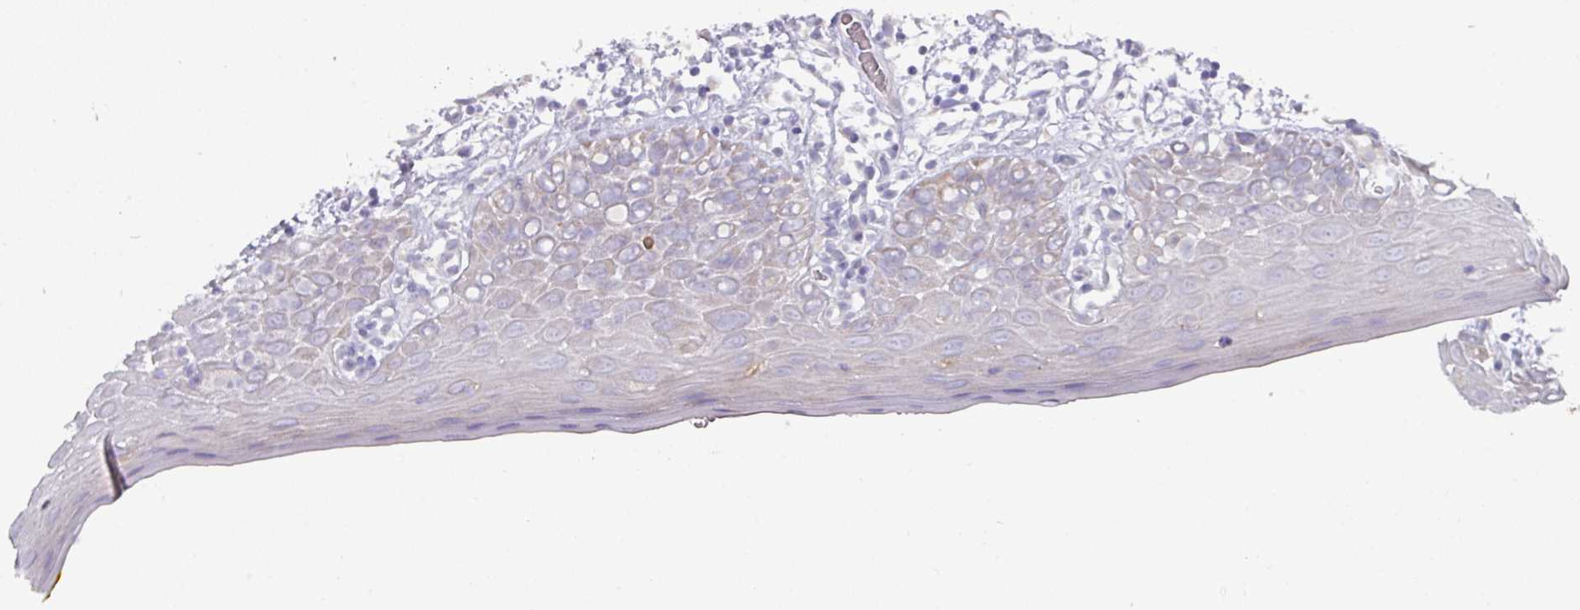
{"staining": {"intensity": "negative", "quantity": "none", "location": "none"}, "tissue": "oral mucosa", "cell_type": "Squamous epithelial cells", "image_type": "normal", "snomed": [{"axis": "morphology", "description": "Normal tissue, NOS"}, {"axis": "morphology", "description": "Squamous cell carcinoma, NOS"}, {"axis": "topography", "description": "Oral tissue"}, {"axis": "topography", "description": "Tounge, NOS"}, {"axis": "topography", "description": "Head-Neck"}], "caption": "DAB (3,3'-diaminobenzidine) immunohistochemical staining of unremarkable oral mucosa exhibits no significant staining in squamous epithelial cells.", "gene": "IL4R", "patient": {"sex": "male", "age": 76}}